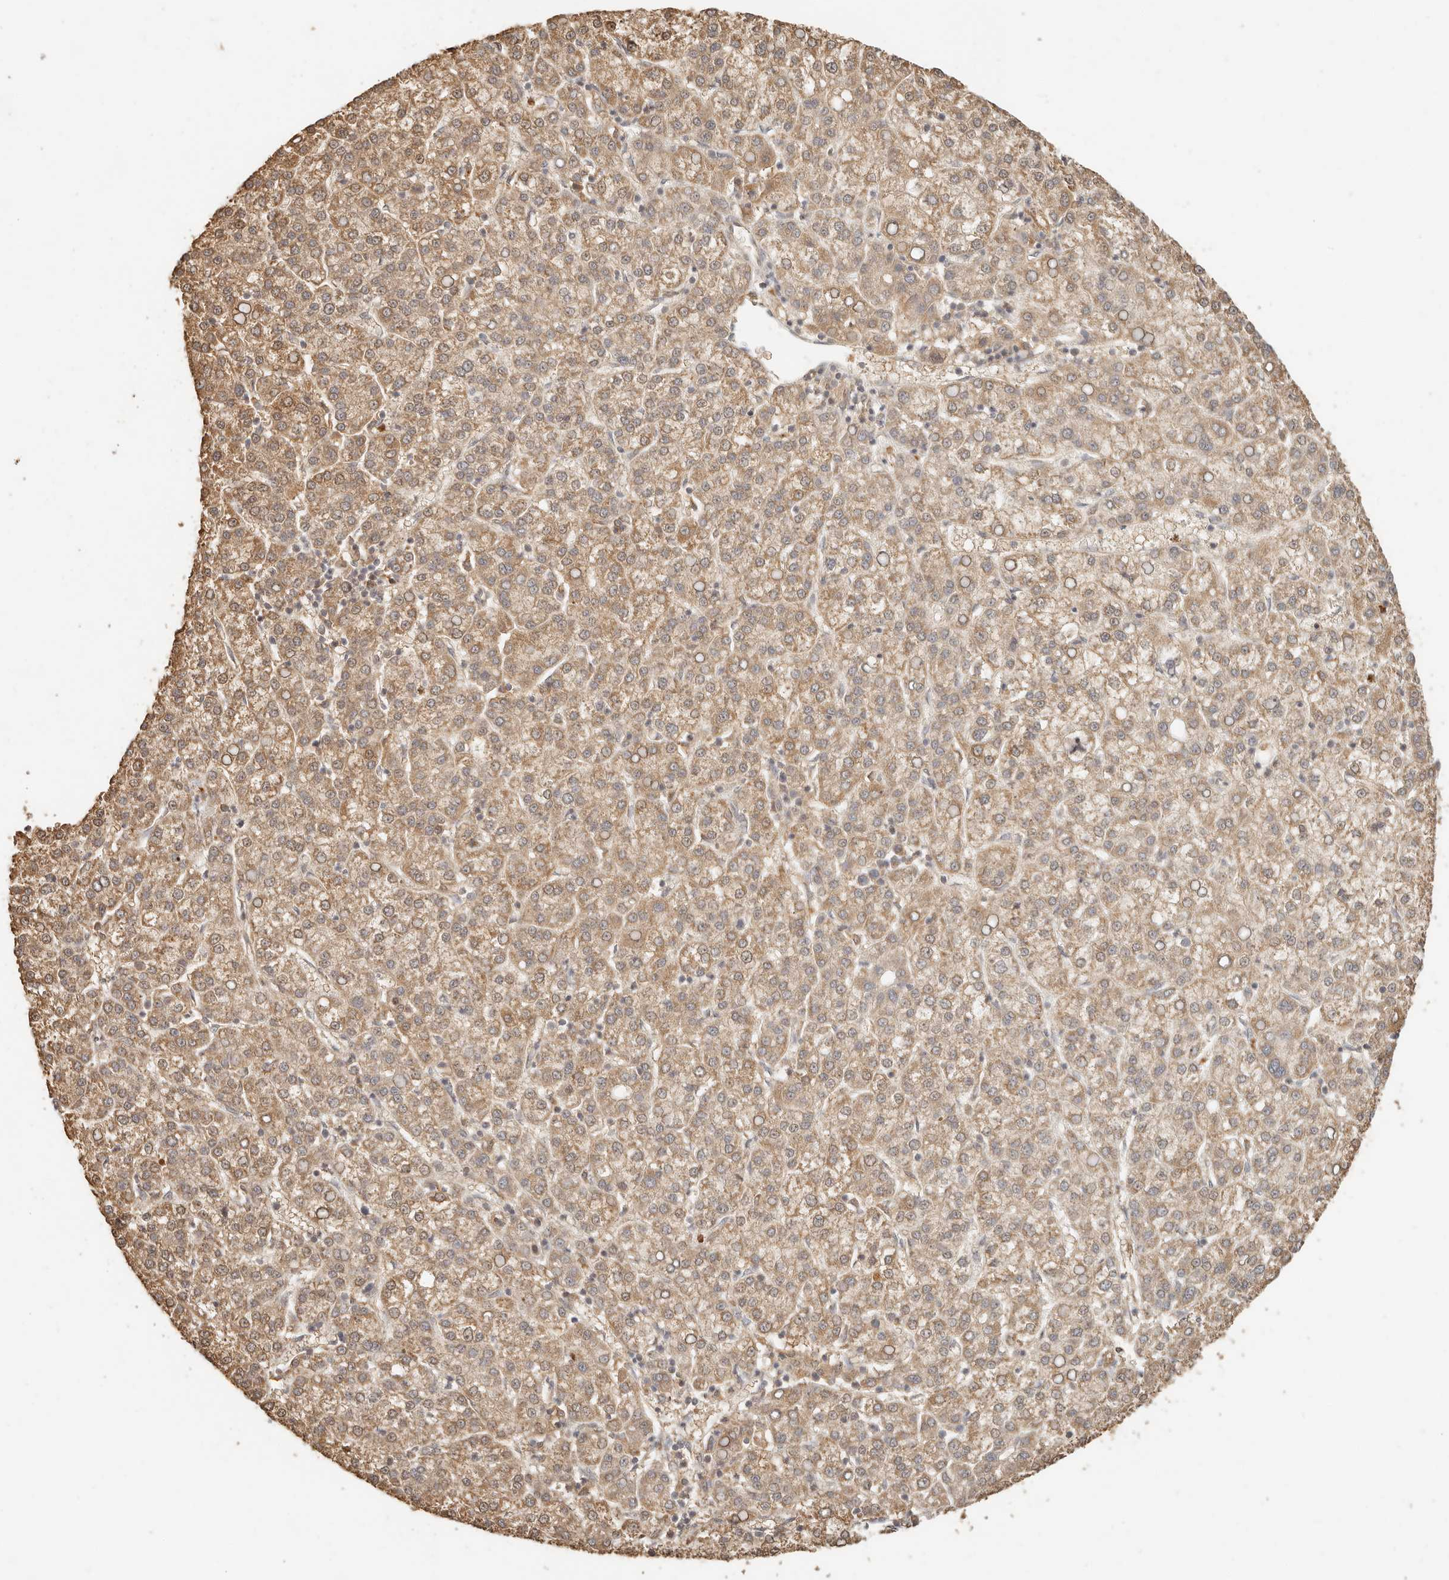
{"staining": {"intensity": "moderate", "quantity": ">75%", "location": "cytoplasmic/membranous"}, "tissue": "liver cancer", "cell_type": "Tumor cells", "image_type": "cancer", "snomed": [{"axis": "morphology", "description": "Carcinoma, Hepatocellular, NOS"}, {"axis": "topography", "description": "Liver"}], "caption": "Protein expression analysis of human liver cancer reveals moderate cytoplasmic/membranous expression in approximately >75% of tumor cells. The staining was performed using DAB (3,3'-diaminobenzidine), with brown indicating positive protein expression. Nuclei are stained blue with hematoxylin.", "gene": "INTS11", "patient": {"sex": "female", "age": 58}}